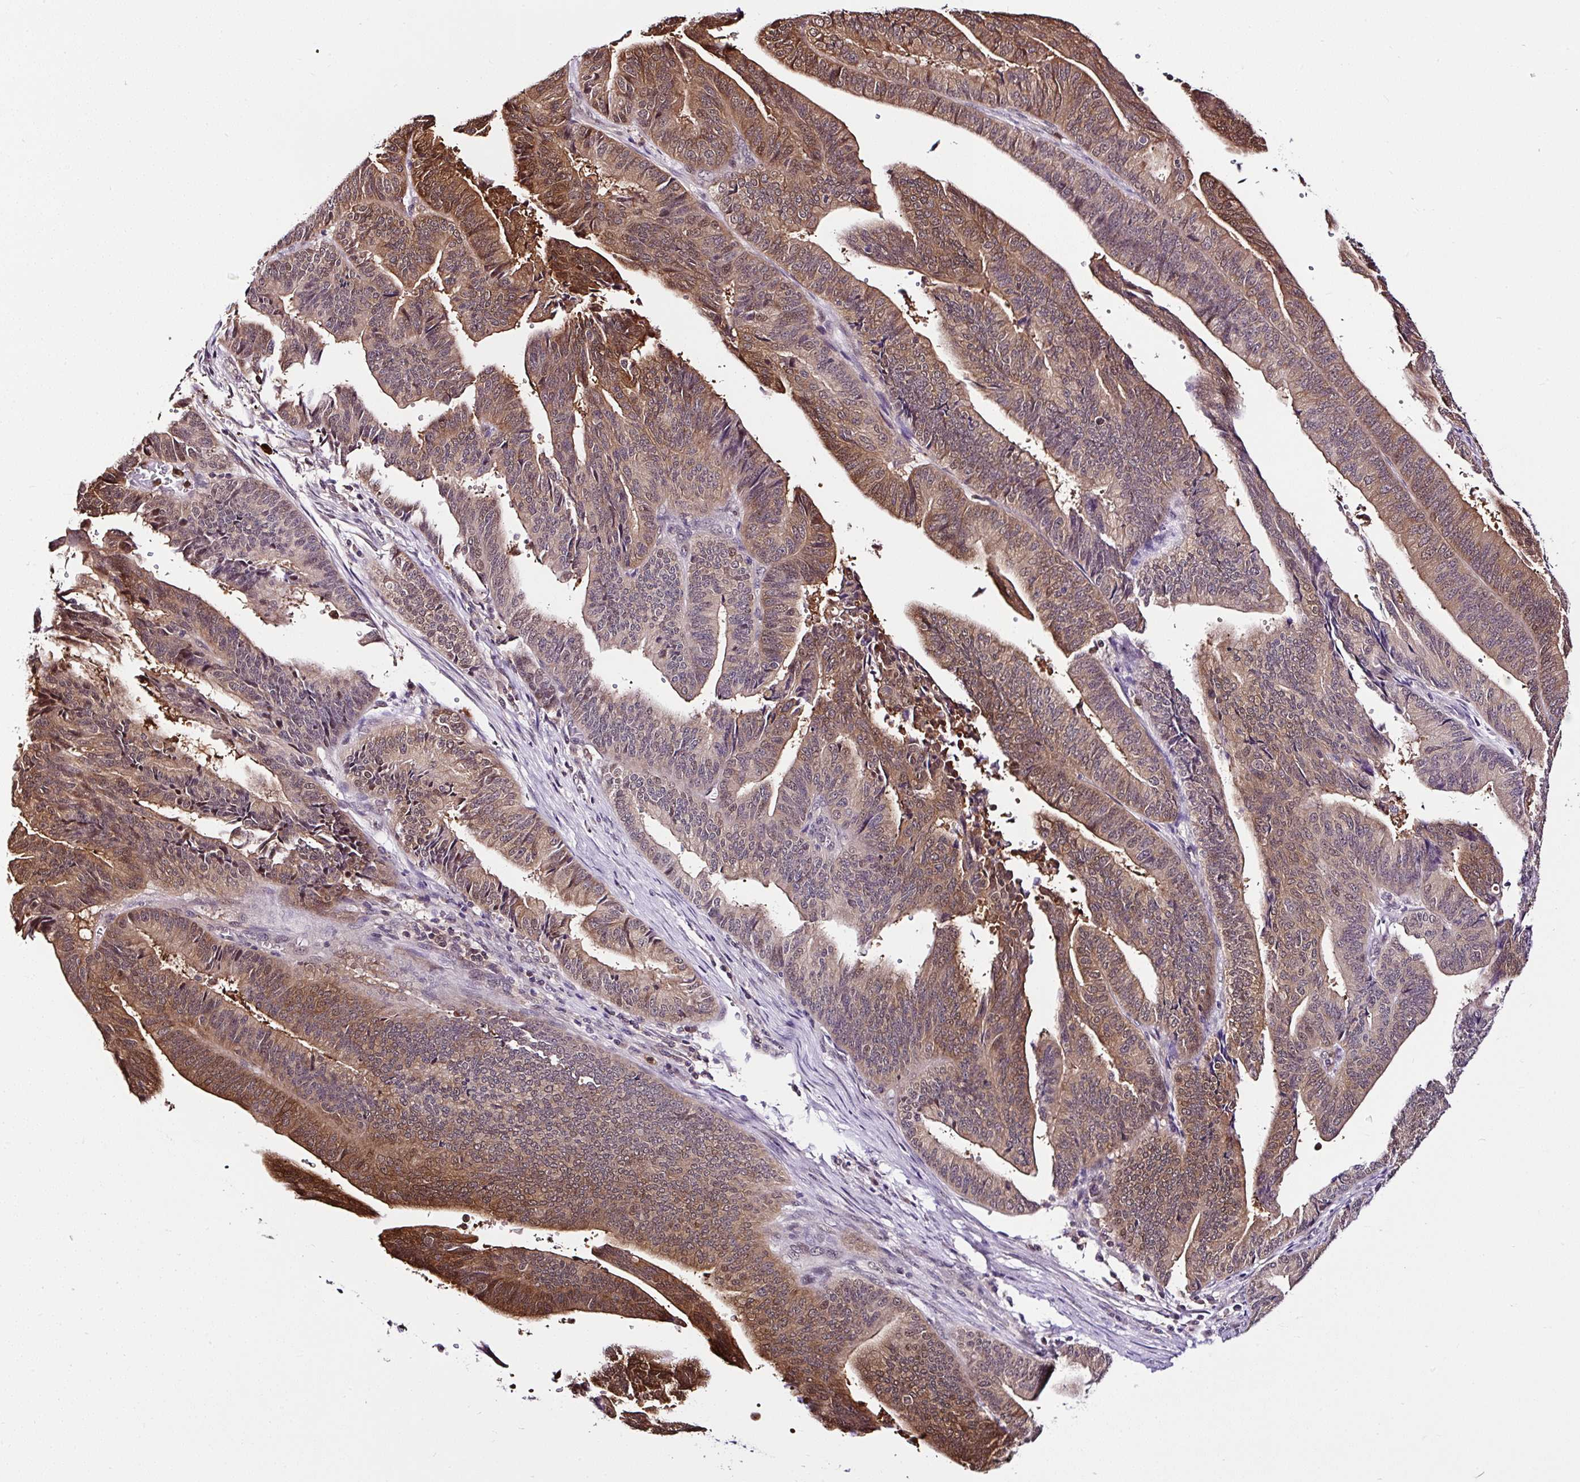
{"staining": {"intensity": "moderate", "quantity": ">75%", "location": "cytoplasmic/membranous,nuclear"}, "tissue": "endometrial cancer", "cell_type": "Tumor cells", "image_type": "cancer", "snomed": [{"axis": "morphology", "description": "Adenocarcinoma, NOS"}, {"axis": "topography", "description": "Endometrium"}], "caption": "The image shows immunohistochemical staining of endometrial cancer. There is moderate cytoplasmic/membranous and nuclear staining is appreciated in about >75% of tumor cells.", "gene": "PIN4", "patient": {"sex": "female", "age": 65}}